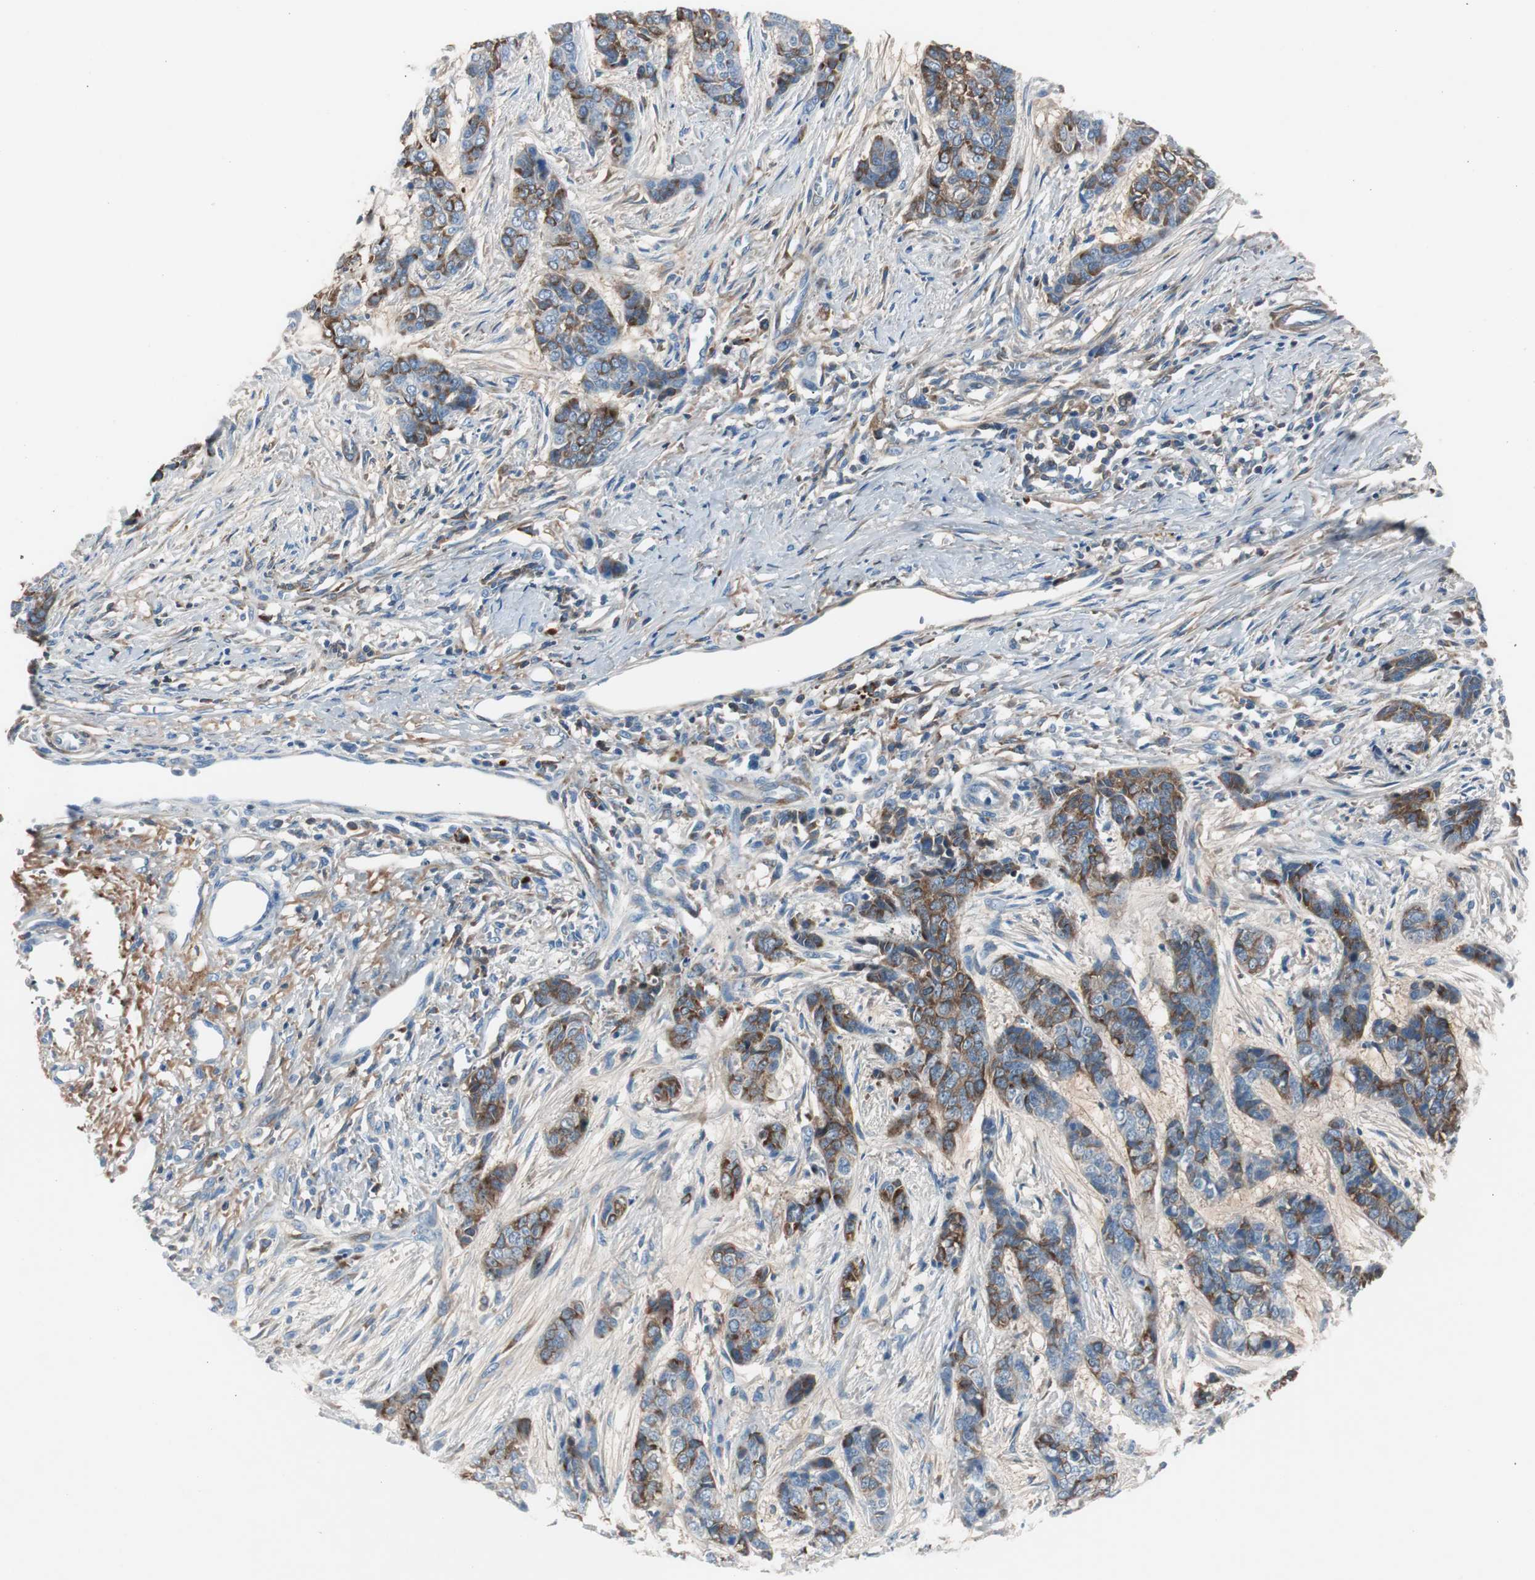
{"staining": {"intensity": "strong", "quantity": "25%-75%", "location": "cytoplasmic/membranous"}, "tissue": "skin cancer", "cell_type": "Tumor cells", "image_type": "cancer", "snomed": [{"axis": "morphology", "description": "Basal cell carcinoma"}, {"axis": "topography", "description": "Skin"}], "caption": "Immunohistochemistry (IHC) (DAB (3,3'-diaminobenzidine)) staining of basal cell carcinoma (skin) exhibits strong cytoplasmic/membranous protein expression in about 25%-75% of tumor cells.", "gene": "SERPINF1", "patient": {"sex": "female", "age": 64}}